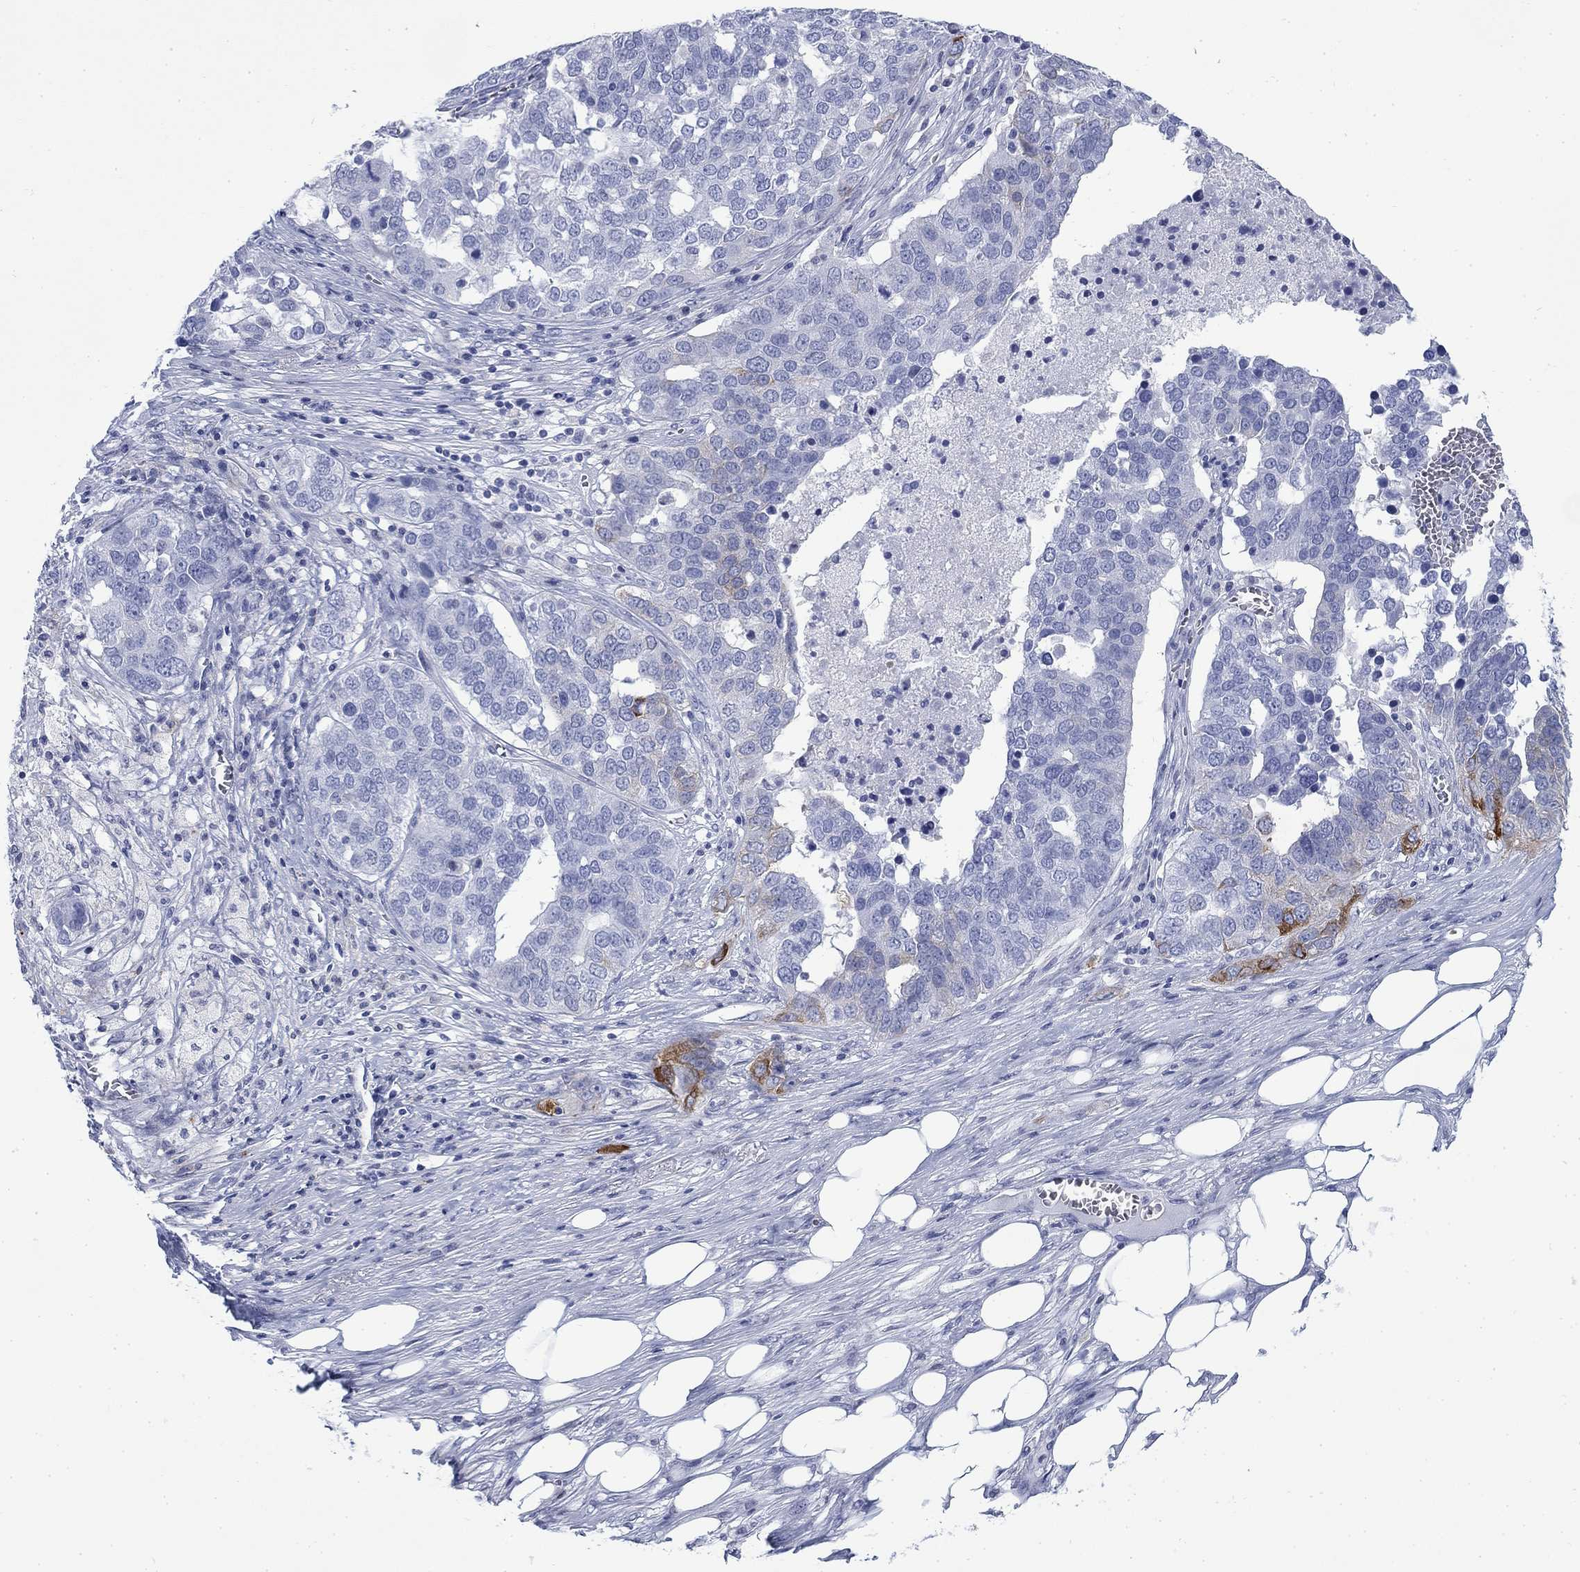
{"staining": {"intensity": "strong", "quantity": "<25%", "location": "cytoplasmic/membranous"}, "tissue": "ovarian cancer", "cell_type": "Tumor cells", "image_type": "cancer", "snomed": [{"axis": "morphology", "description": "Carcinoma, endometroid"}, {"axis": "topography", "description": "Soft tissue"}, {"axis": "topography", "description": "Ovary"}], "caption": "IHC histopathology image of neoplastic tissue: human ovarian cancer (endometroid carcinoma) stained using immunohistochemistry (IHC) reveals medium levels of strong protein expression localized specifically in the cytoplasmic/membranous of tumor cells, appearing as a cytoplasmic/membranous brown color.", "gene": "IGF2BP3", "patient": {"sex": "female", "age": 52}}